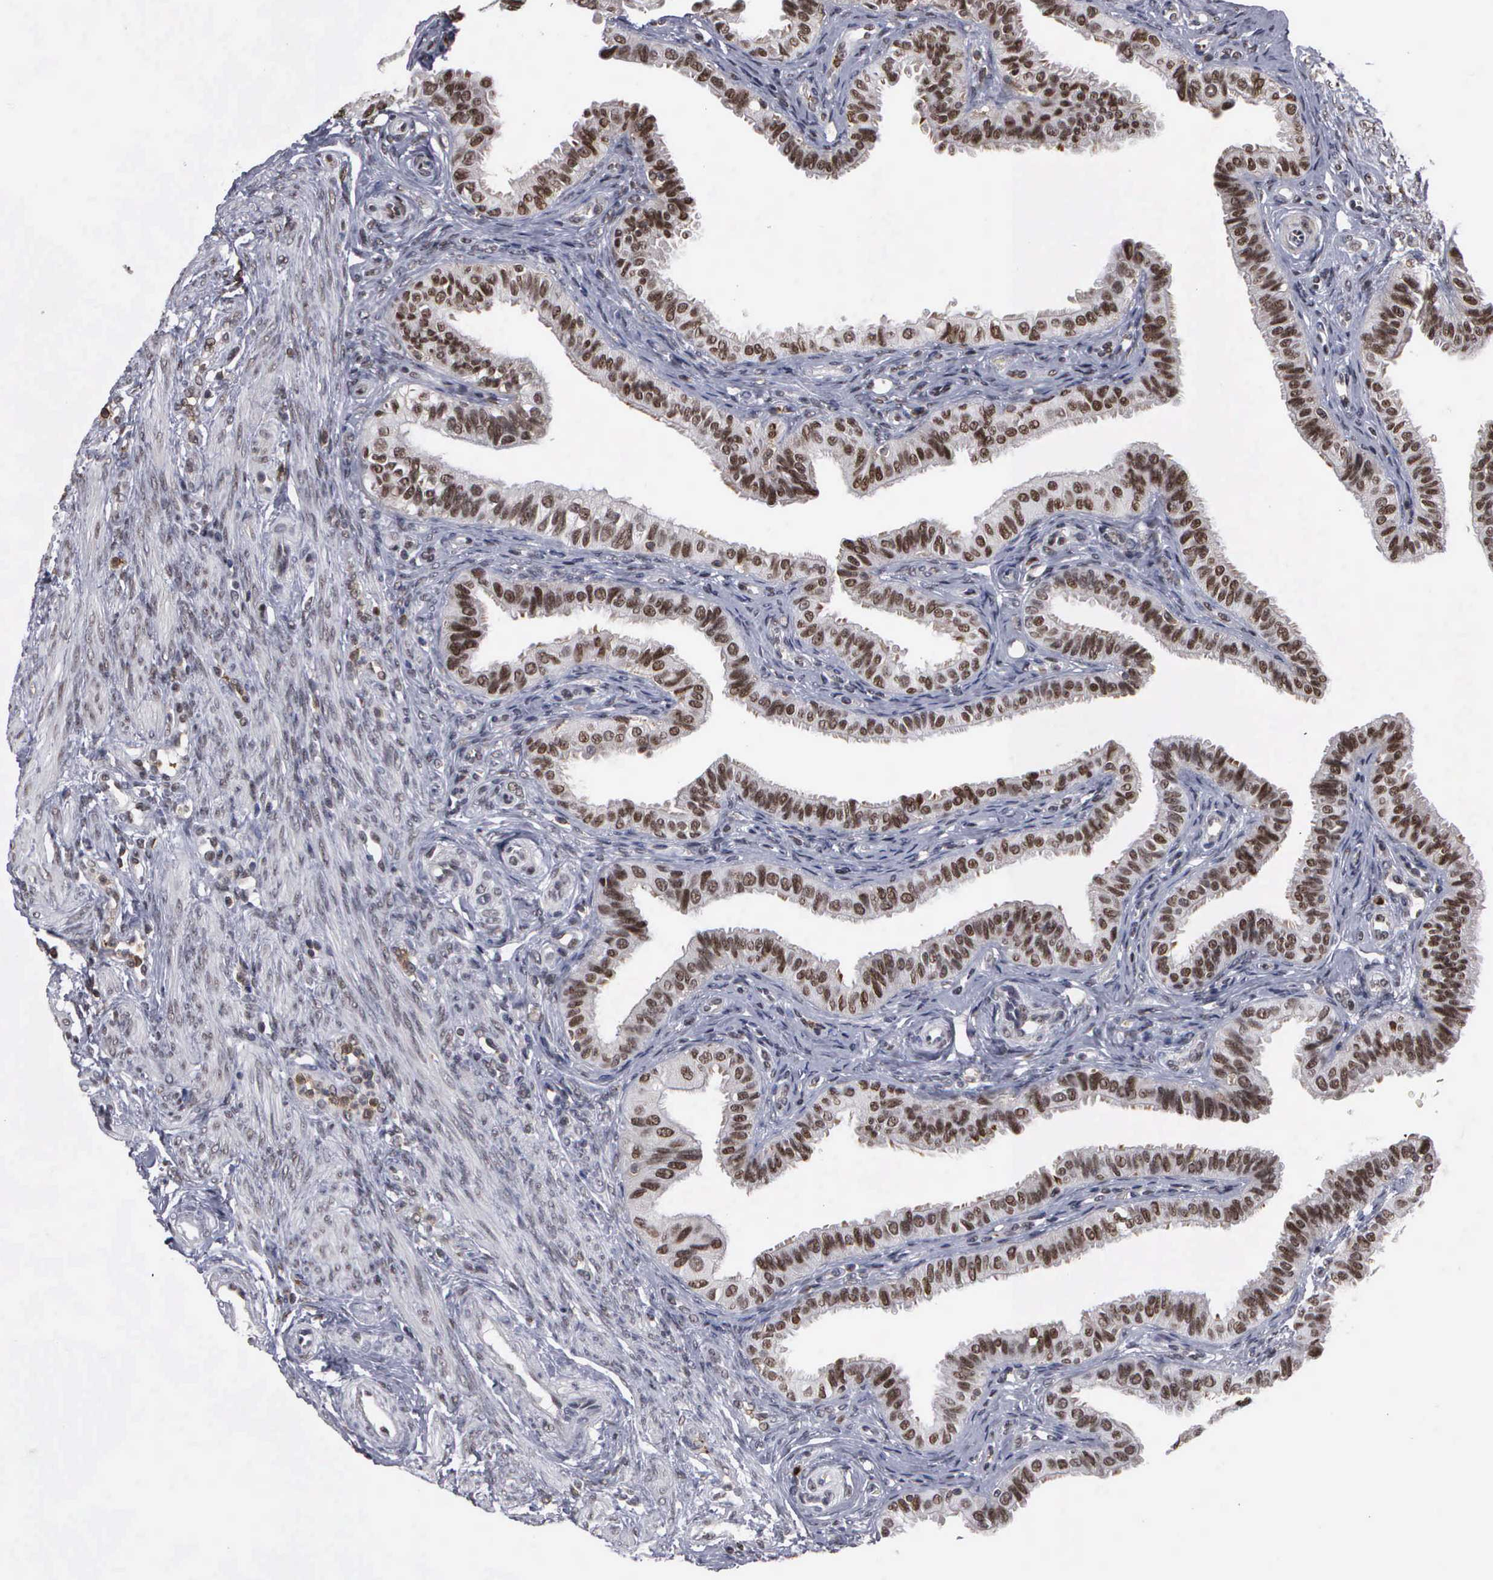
{"staining": {"intensity": "moderate", "quantity": ">75%", "location": "nuclear"}, "tissue": "fallopian tube", "cell_type": "Glandular cells", "image_type": "normal", "snomed": [{"axis": "morphology", "description": "Normal tissue, NOS"}, {"axis": "topography", "description": "Fallopian tube"}], "caption": "Brown immunohistochemical staining in benign human fallopian tube displays moderate nuclear expression in approximately >75% of glandular cells.", "gene": "TRMT5", "patient": {"sex": "female", "age": 42}}